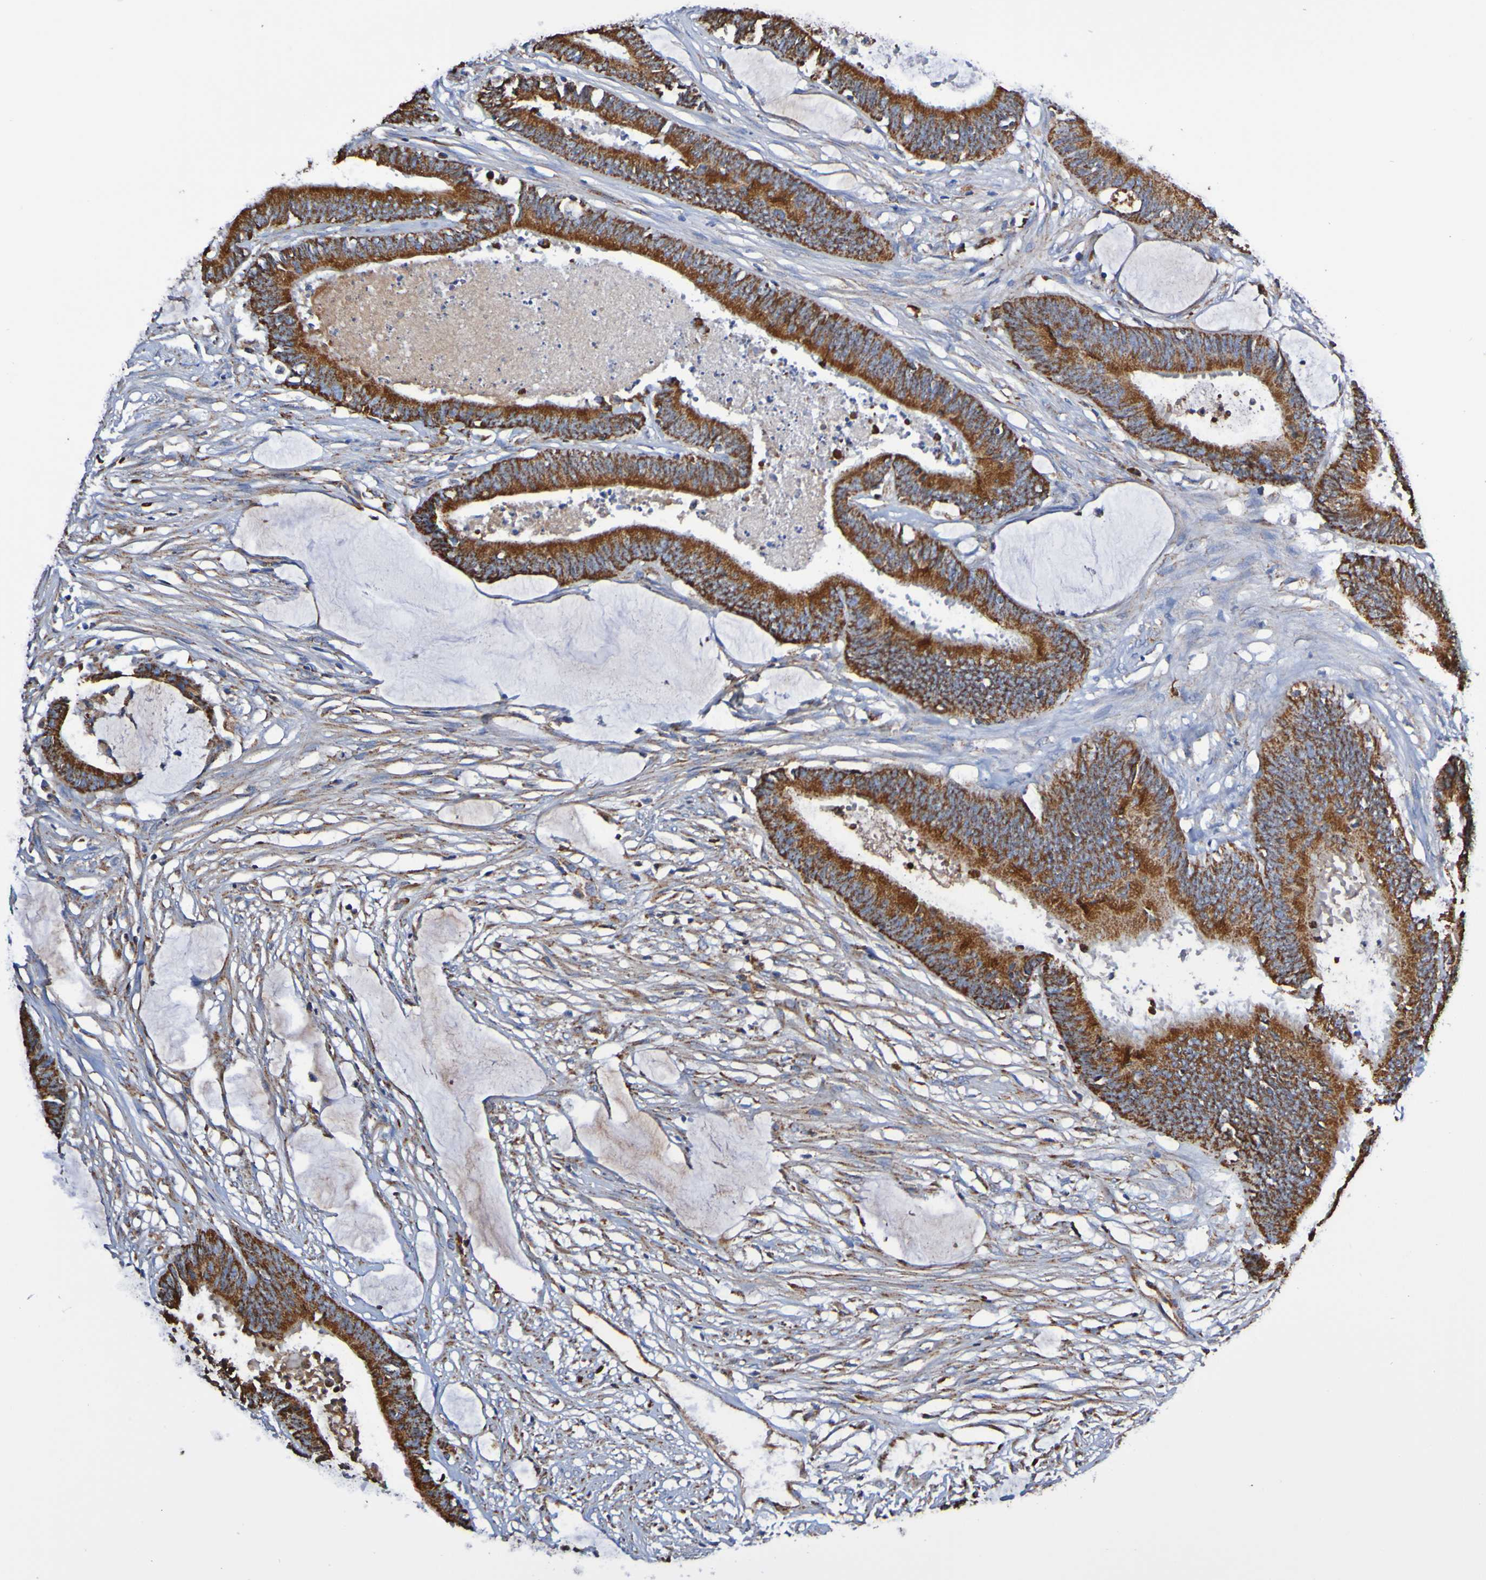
{"staining": {"intensity": "strong", "quantity": ">75%", "location": "cytoplasmic/membranous"}, "tissue": "colorectal cancer", "cell_type": "Tumor cells", "image_type": "cancer", "snomed": [{"axis": "morphology", "description": "Adenocarcinoma, NOS"}, {"axis": "topography", "description": "Rectum"}], "caption": "Strong cytoplasmic/membranous positivity is identified in approximately >75% of tumor cells in colorectal cancer (adenocarcinoma).", "gene": "IL18R1", "patient": {"sex": "female", "age": 66}}